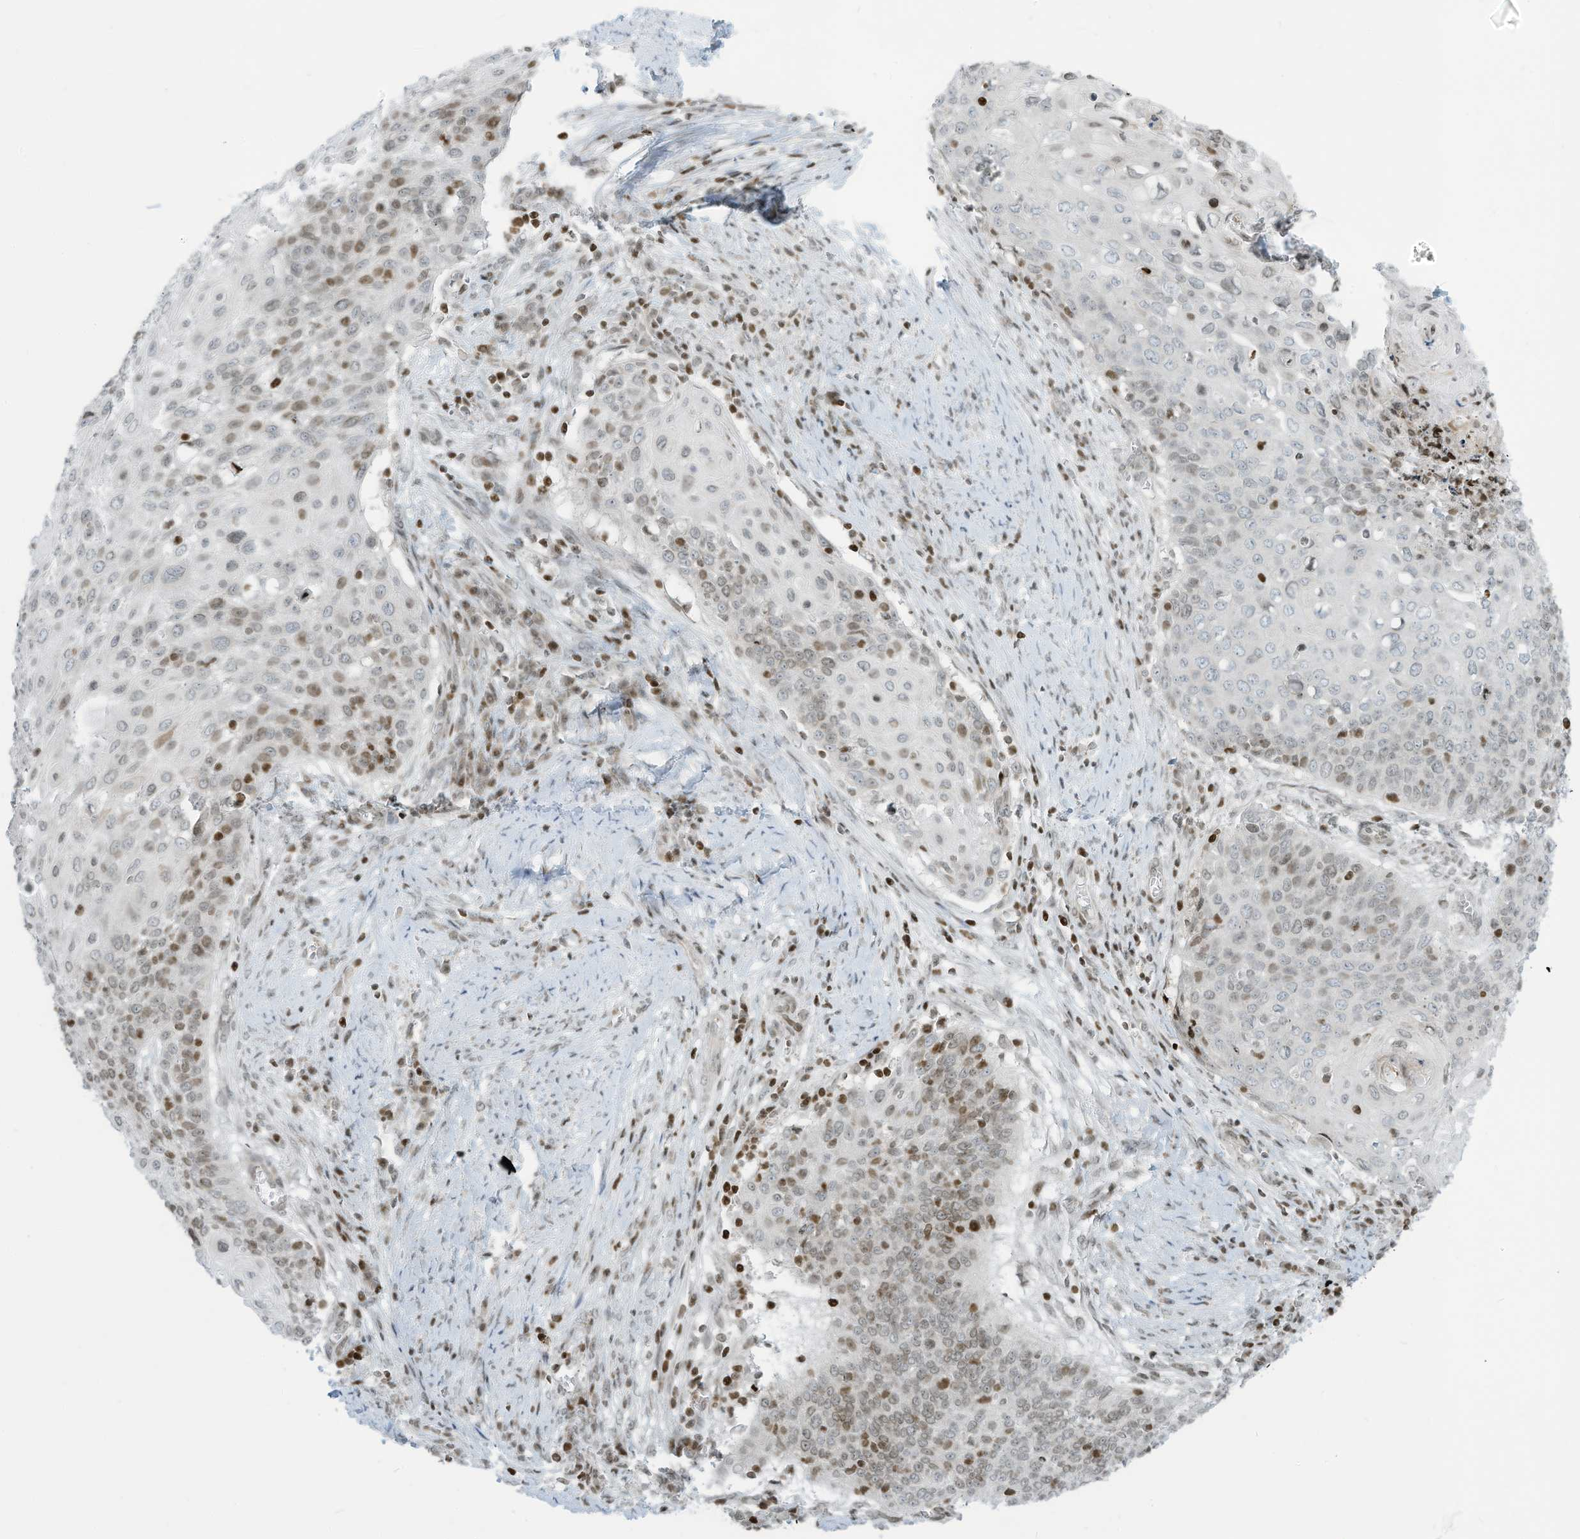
{"staining": {"intensity": "weak", "quantity": "25%-75%", "location": "nuclear"}, "tissue": "cervical cancer", "cell_type": "Tumor cells", "image_type": "cancer", "snomed": [{"axis": "morphology", "description": "Squamous cell carcinoma, NOS"}, {"axis": "topography", "description": "Cervix"}], "caption": "Immunohistochemistry (IHC) histopathology image of cervical cancer stained for a protein (brown), which displays low levels of weak nuclear positivity in about 25%-75% of tumor cells.", "gene": "ADI1", "patient": {"sex": "female", "age": 39}}